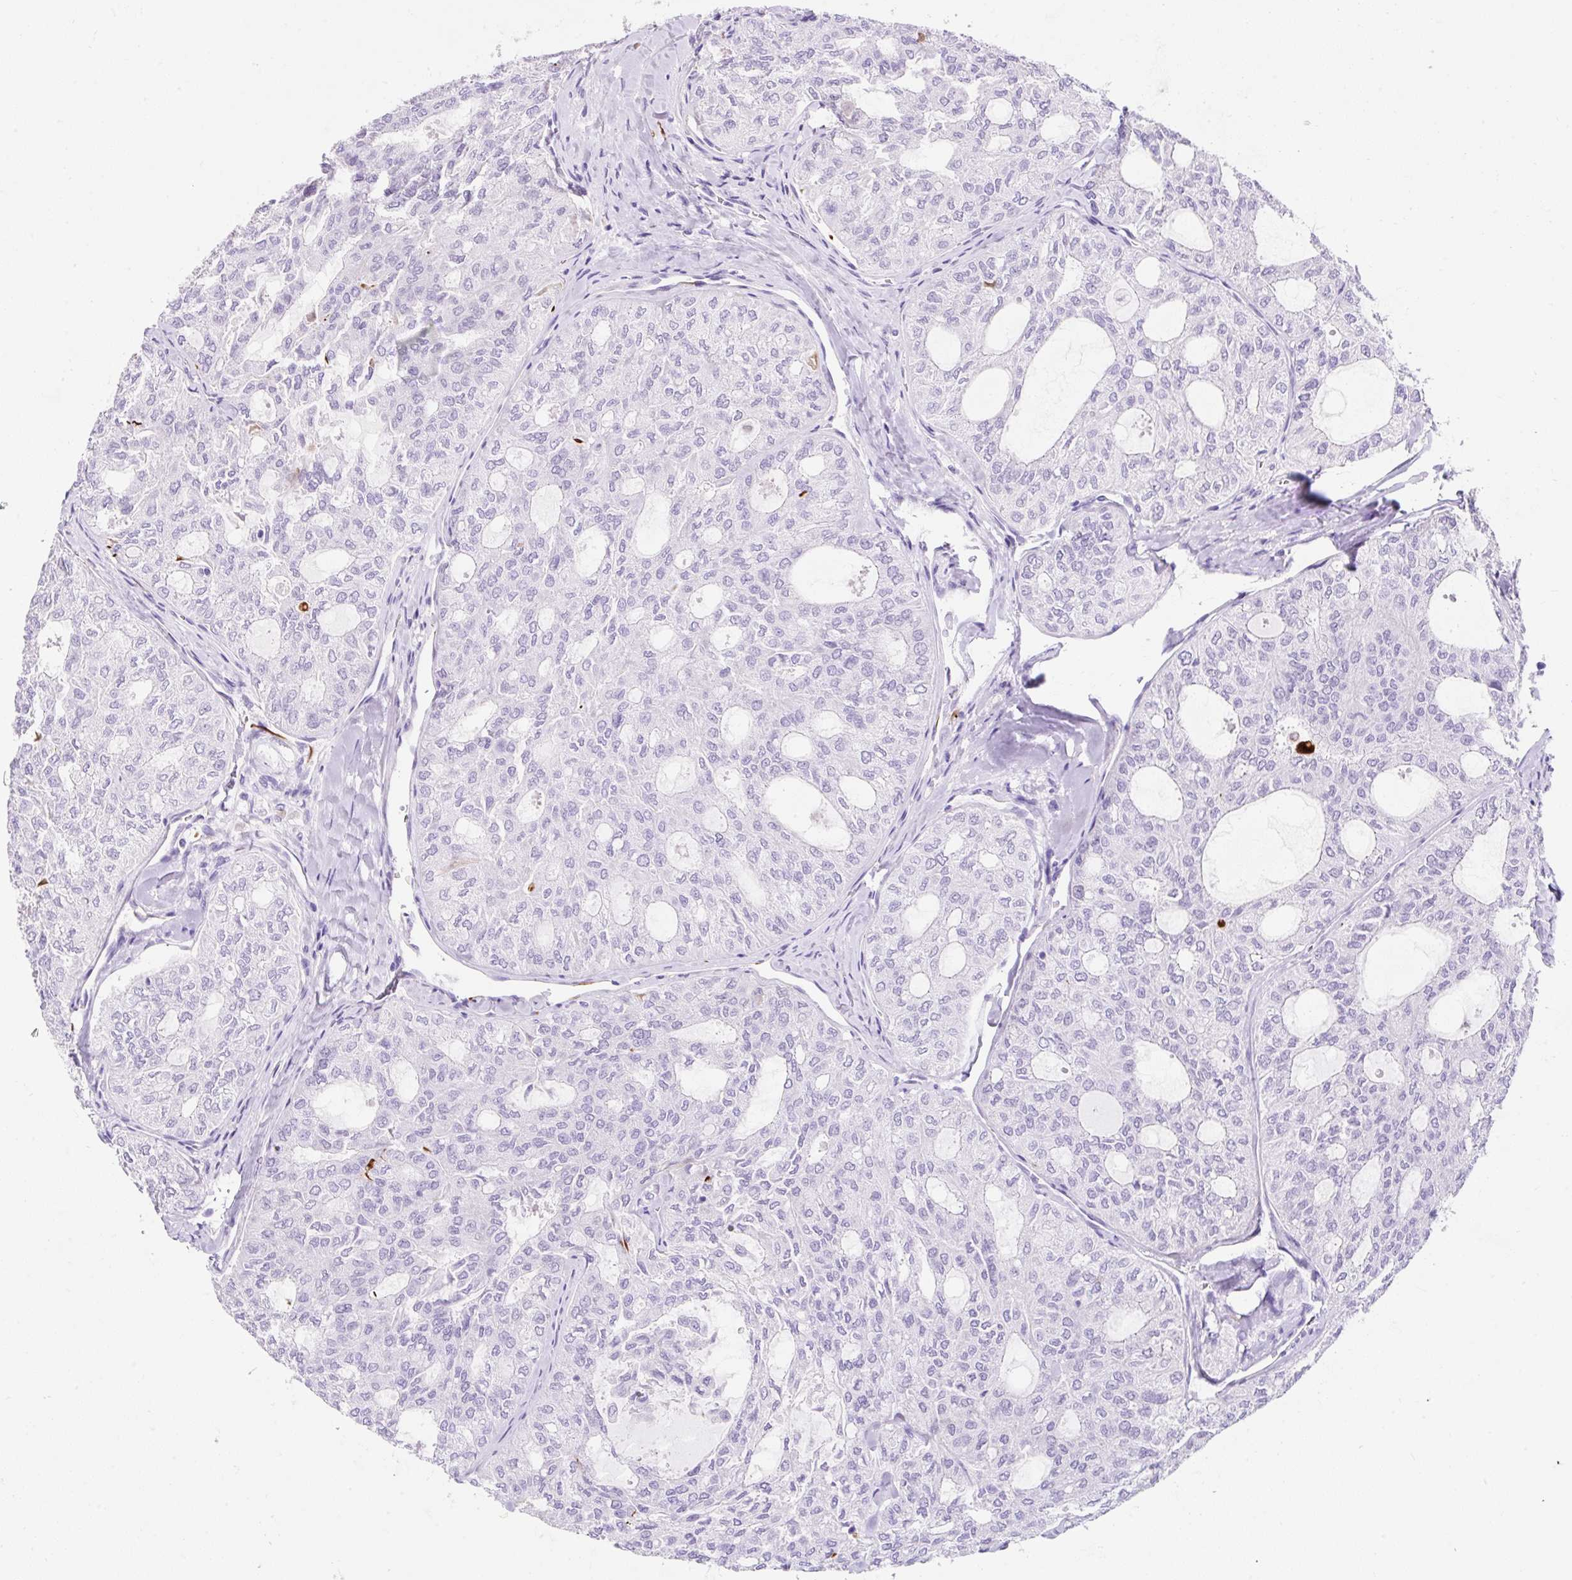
{"staining": {"intensity": "negative", "quantity": "none", "location": "none"}, "tissue": "thyroid cancer", "cell_type": "Tumor cells", "image_type": "cancer", "snomed": [{"axis": "morphology", "description": "Follicular adenoma carcinoma, NOS"}, {"axis": "topography", "description": "Thyroid gland"}], "caption": "High magnification brightfield microscopy of thyroid cancer (follicular adenoma carcinoma) stained with DAB (3,3'-diaminobenzidine) (brown) and counterstained with hematoxylin (blue): tumor cells show no significant positivity.", "gene": "APOC4-APOC2", "patient": {"sex": "male", "age": 75}}